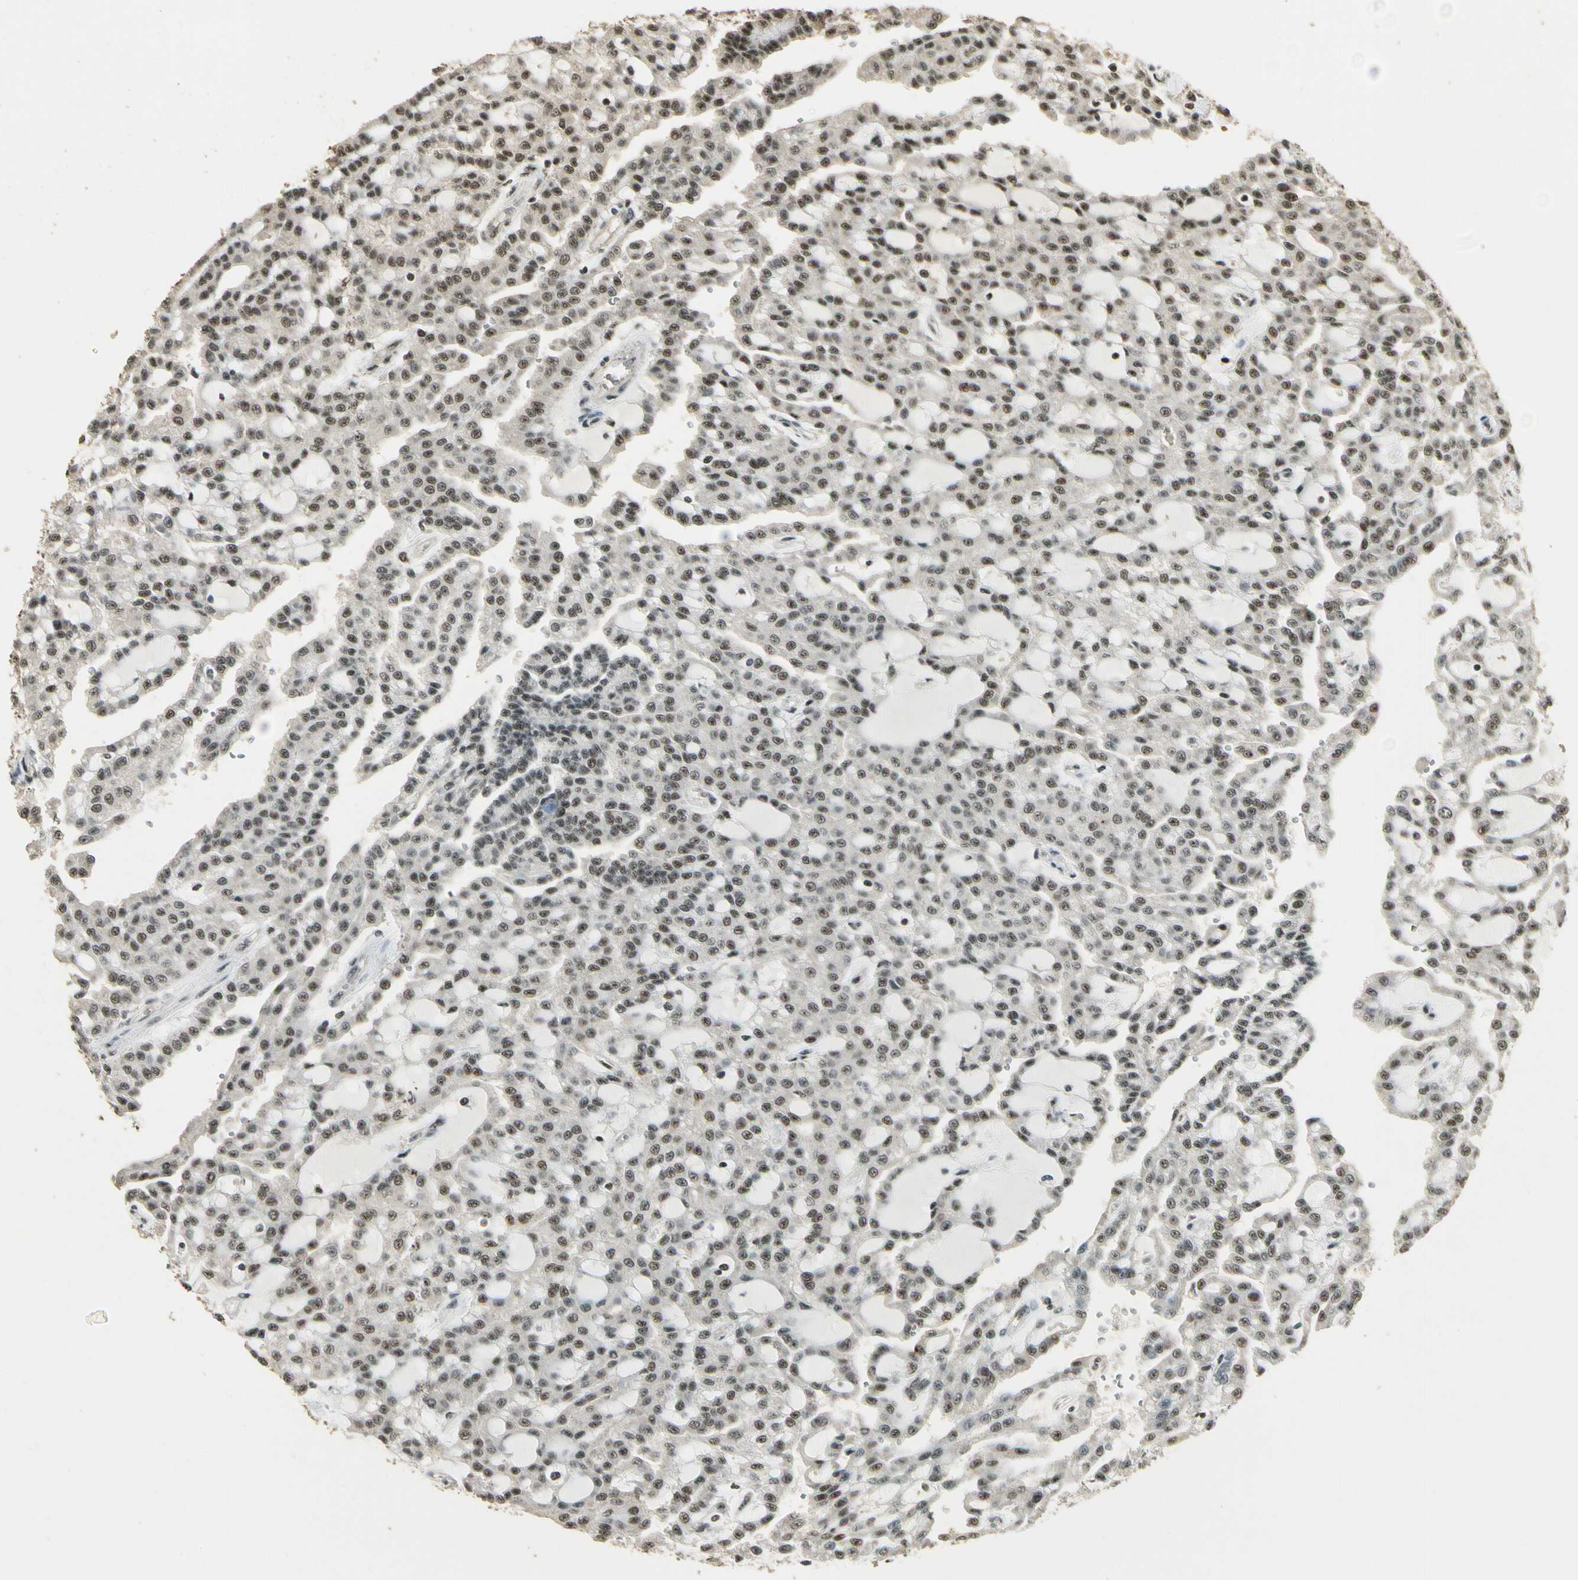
{"staining": {"intensity": "moderate", "quantity": ">75%", "location": "nuclear"}, "tissue": "renal cancer", "cell_type": "Tumor cells", "image_type": "cancer", "snomed": [{"axis": "morphology", "description": "Adenocarcinoma, NOS"}, {"axis": "topography", "description": "Kidney"}], "caption": "Immunohistochemistry staining of renal cancer, which displays medium levels of moderate nuclear expression in about >75% of tumor cells indicating moderate nuclear protein positivity. The staining was performed using DAB (brown) for protein detection and nuclei were counterstained in hematoxylin (blue).", "gene": "RBM25", "patient": {"sex": "male", "age": 63}}